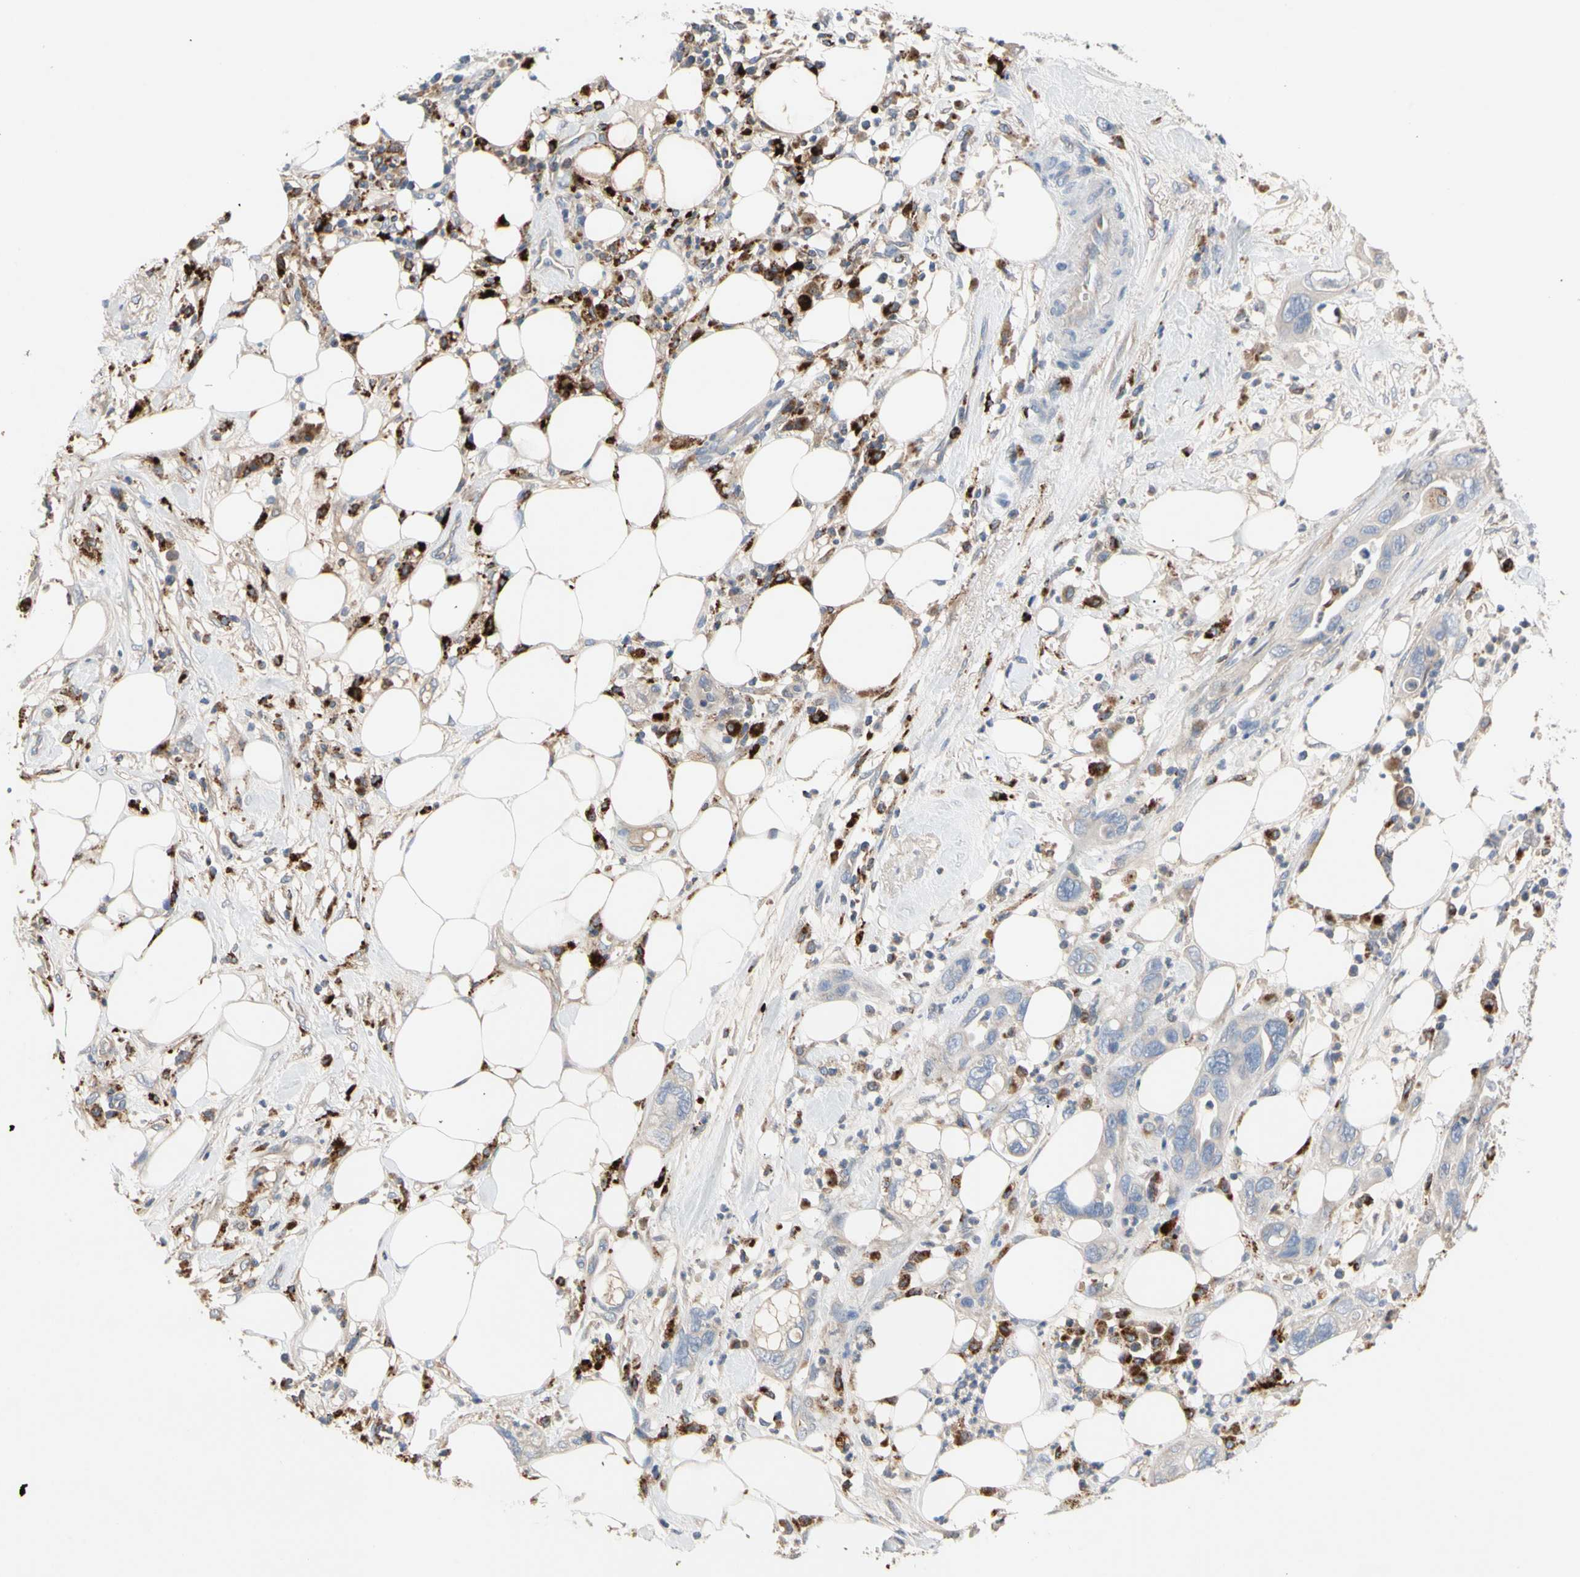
{"staining": {"intensity": "negative", "quantity": "none", "location": "none"}, "tissue": "pancreatic cancer", "cell_type": "Tumor cells", "image_type": "cancer", "snomed": [{"axis": "morphology", "description": "Adenocarcinoma, NOS"}, {"axis": "topography", "description": "Pancreas"}], "caption": "DAB (3,3'-diaminobenzidine) immunohistochemical staining of adenocarcinoma (pancreatic) displays no significant staining in tumor cells.", "gene": "ADA2", "patient": {"sex": "female", "age": 71}}